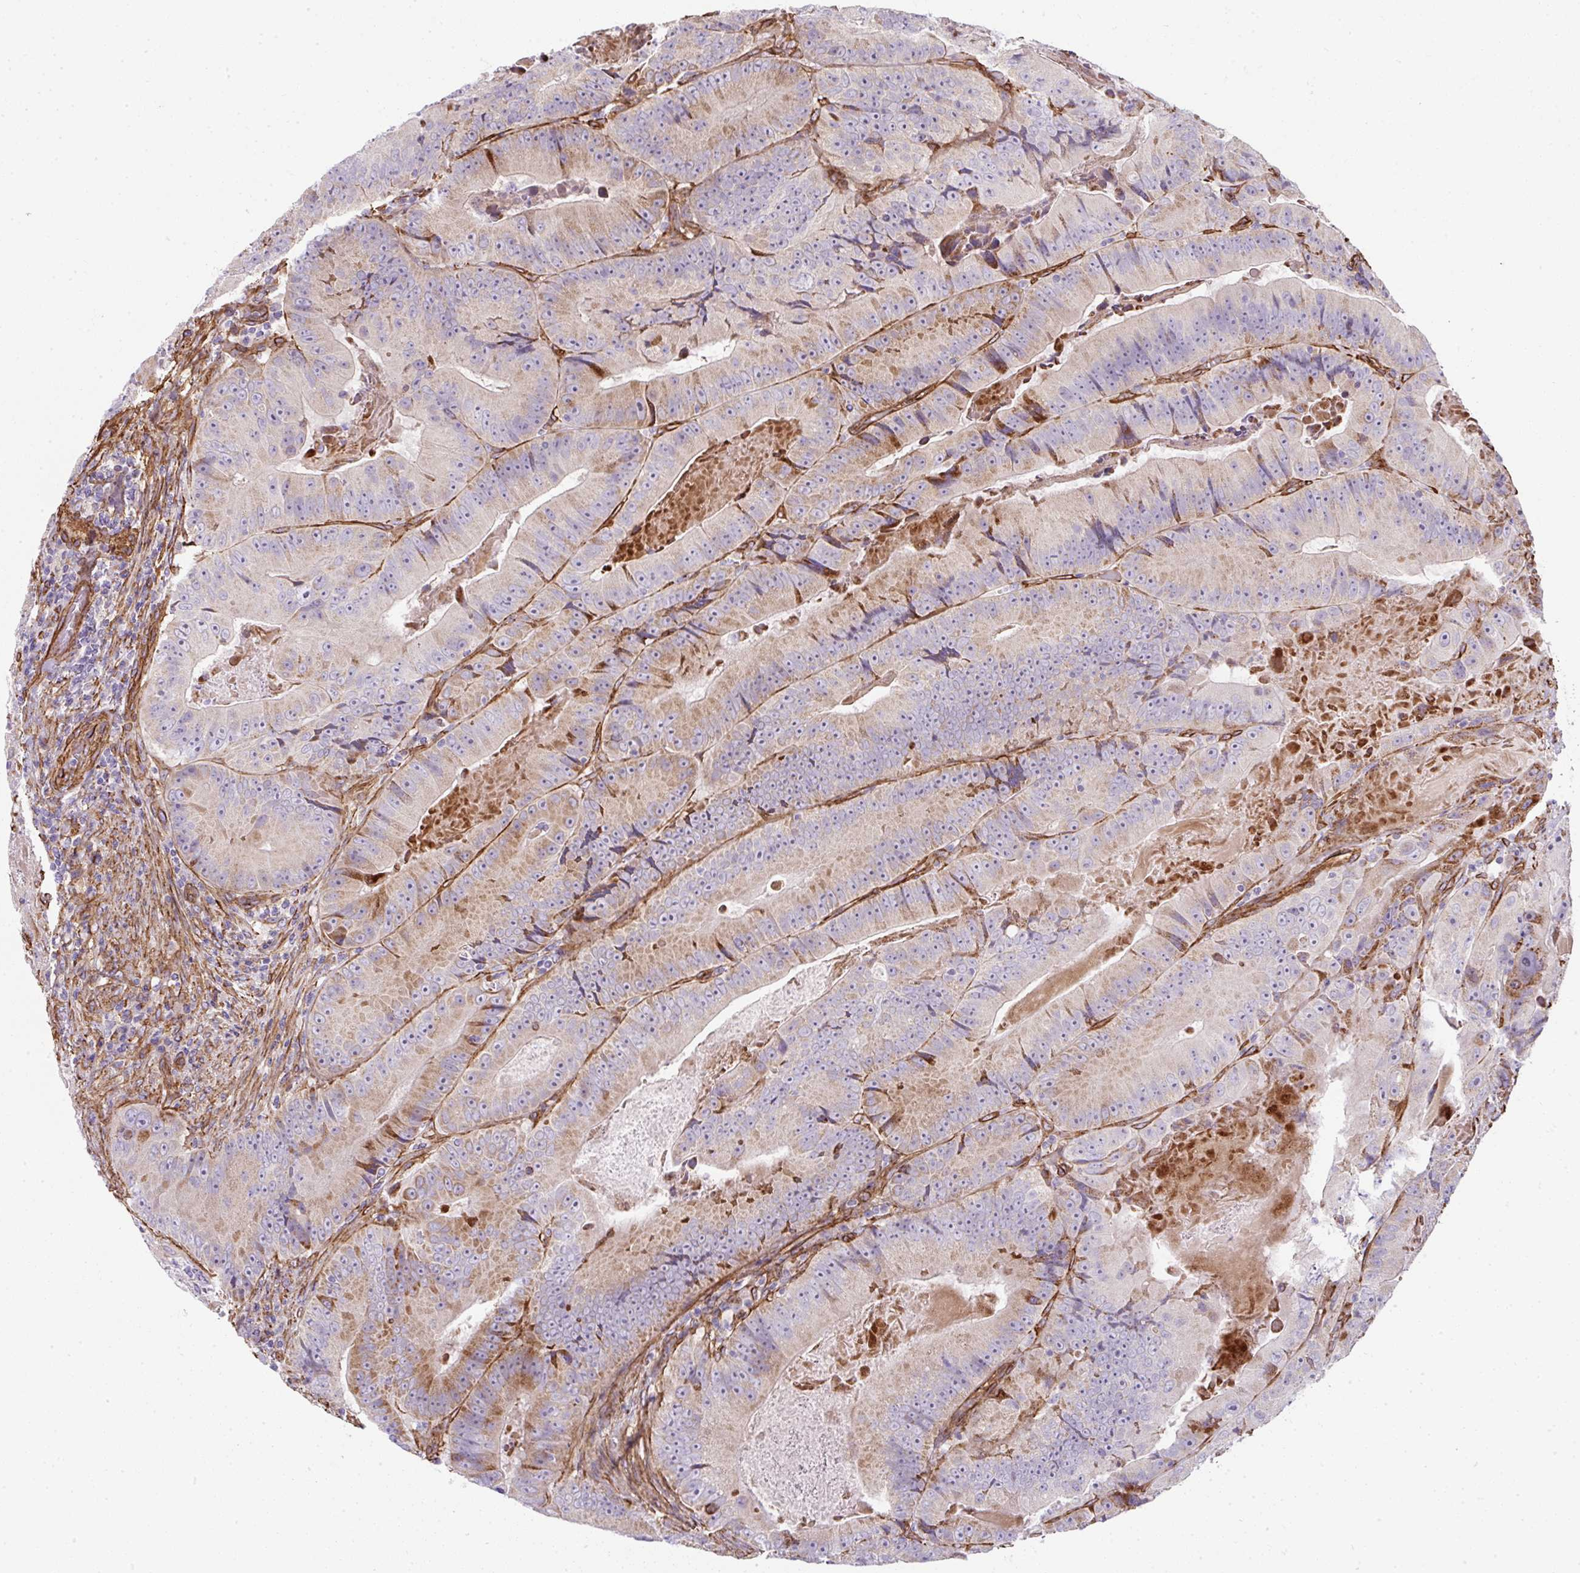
{"staining": {"intensity": "weak", "quantity": "25%-75%", "location": "cytoplasmic/membranous"}, "tissue": "colorectal cancer", "cell_type": "Tumor cells", "image_type": "cancer", "snomed": [{"axis": "morphology", "description": "Adenocarcinoma, NOS"}, {"axis": "topography", "description": "Colon"}], "caption": "A photomicrograph showing weak cytoplasmic/membranous positivity in about 25%-75% of tumor cells in colorectal cancer, as visualized by brown immunohistochemical staining.", "gene": "ANKUB1", "patient": {"sex": "female", "age": 86}}